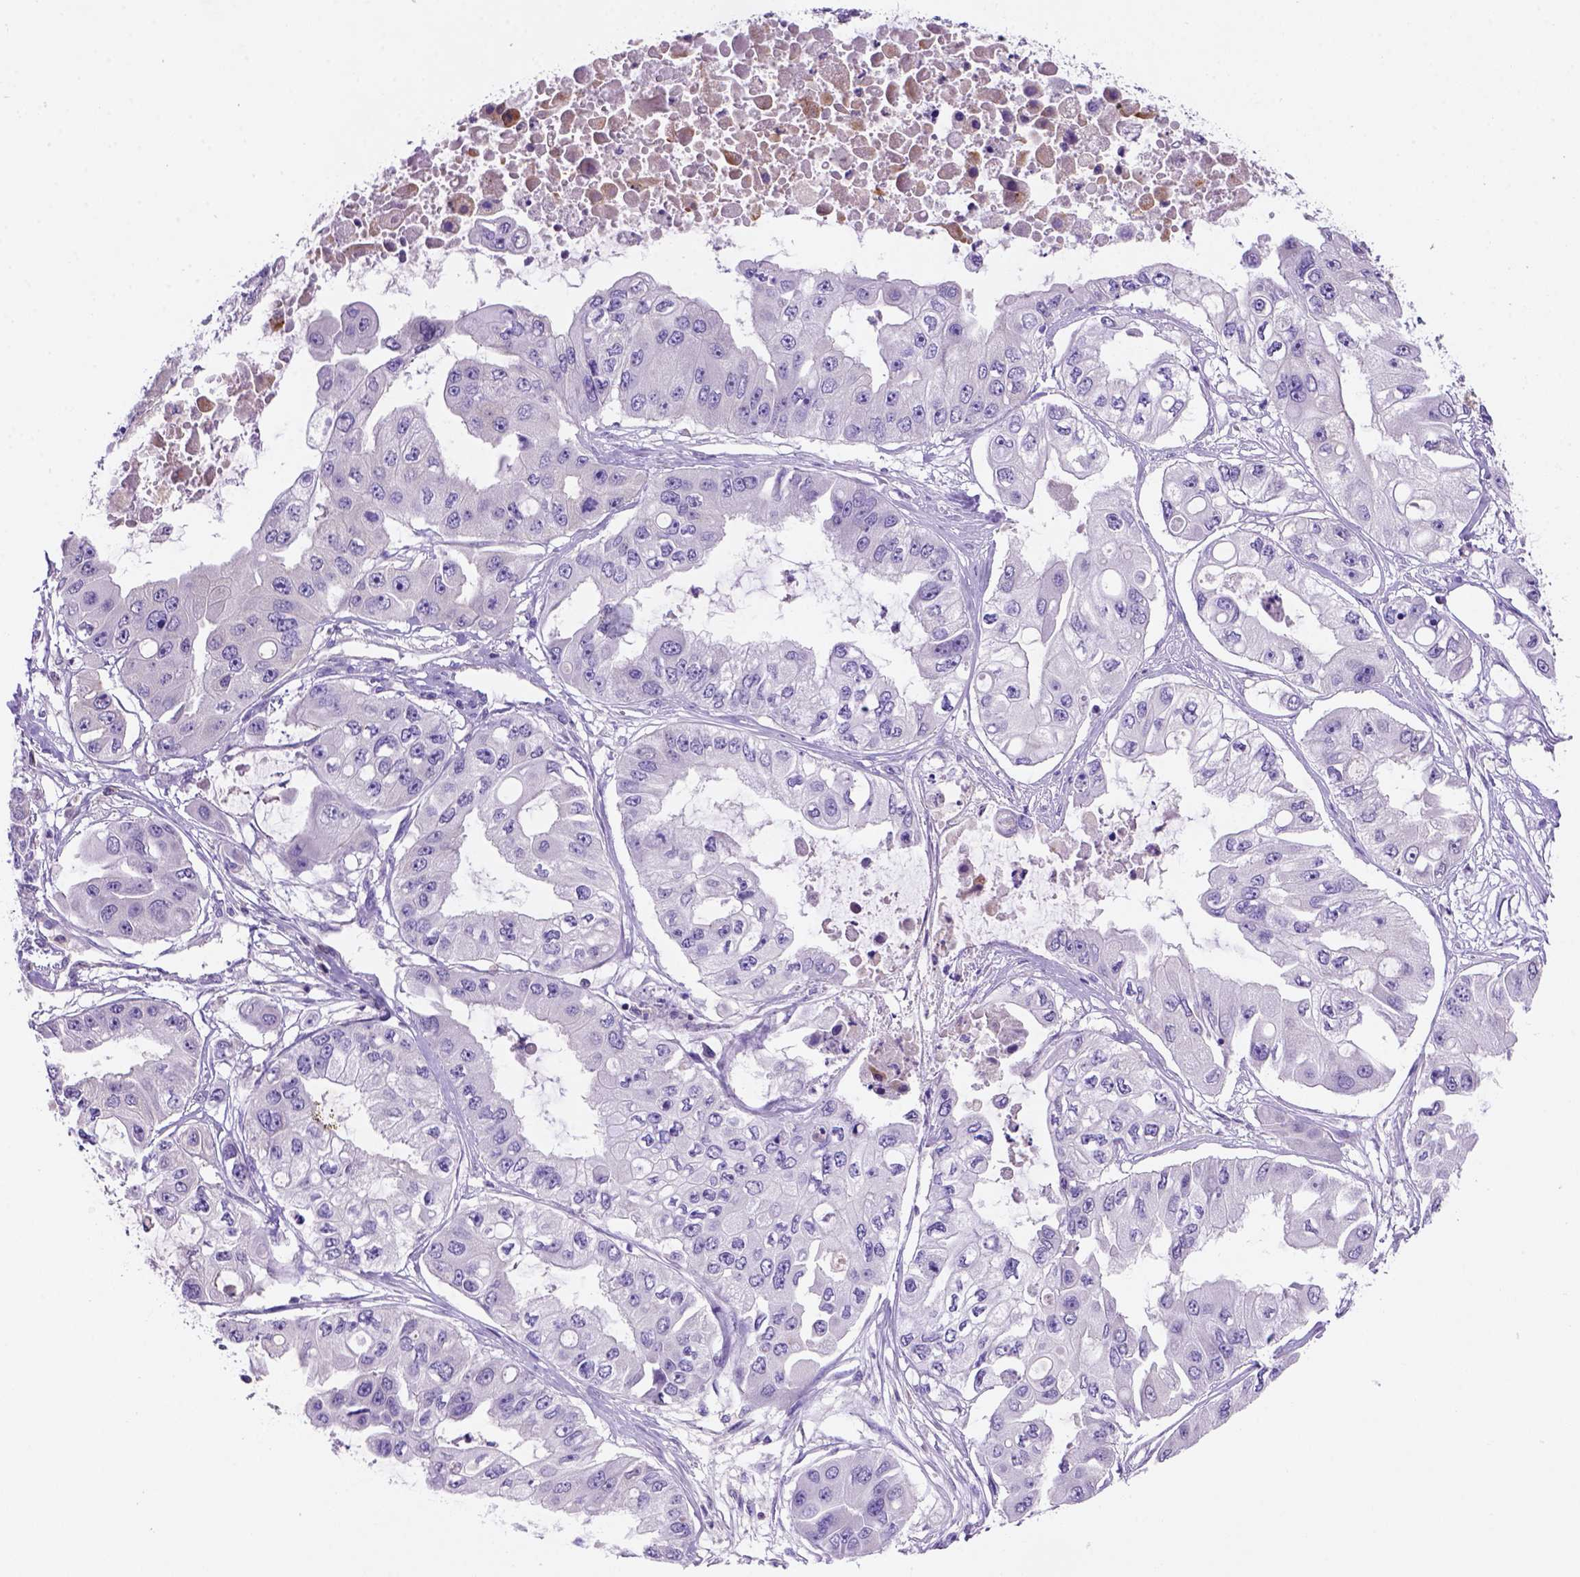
{"staining": {"intensity": "negative", "quantity": "none", "location": "none"}, "tissue": "ovarian cancer", "cell_type": "Tumor cells", "image_type": "cancer", "snomed": [{"axis": "morphology", "description": "Cystadenocarcinoma, serous, NOS"}, {"axis": "topography", "description": "Ovary"}], "caption": "Immunohistochemistry (IHC) of ovarian cancer (serous cystadenocarcinoma) displays no staining in tumor cells.", "gene": "INPP5D", "patient": {"sex": "female", "age": 56}}